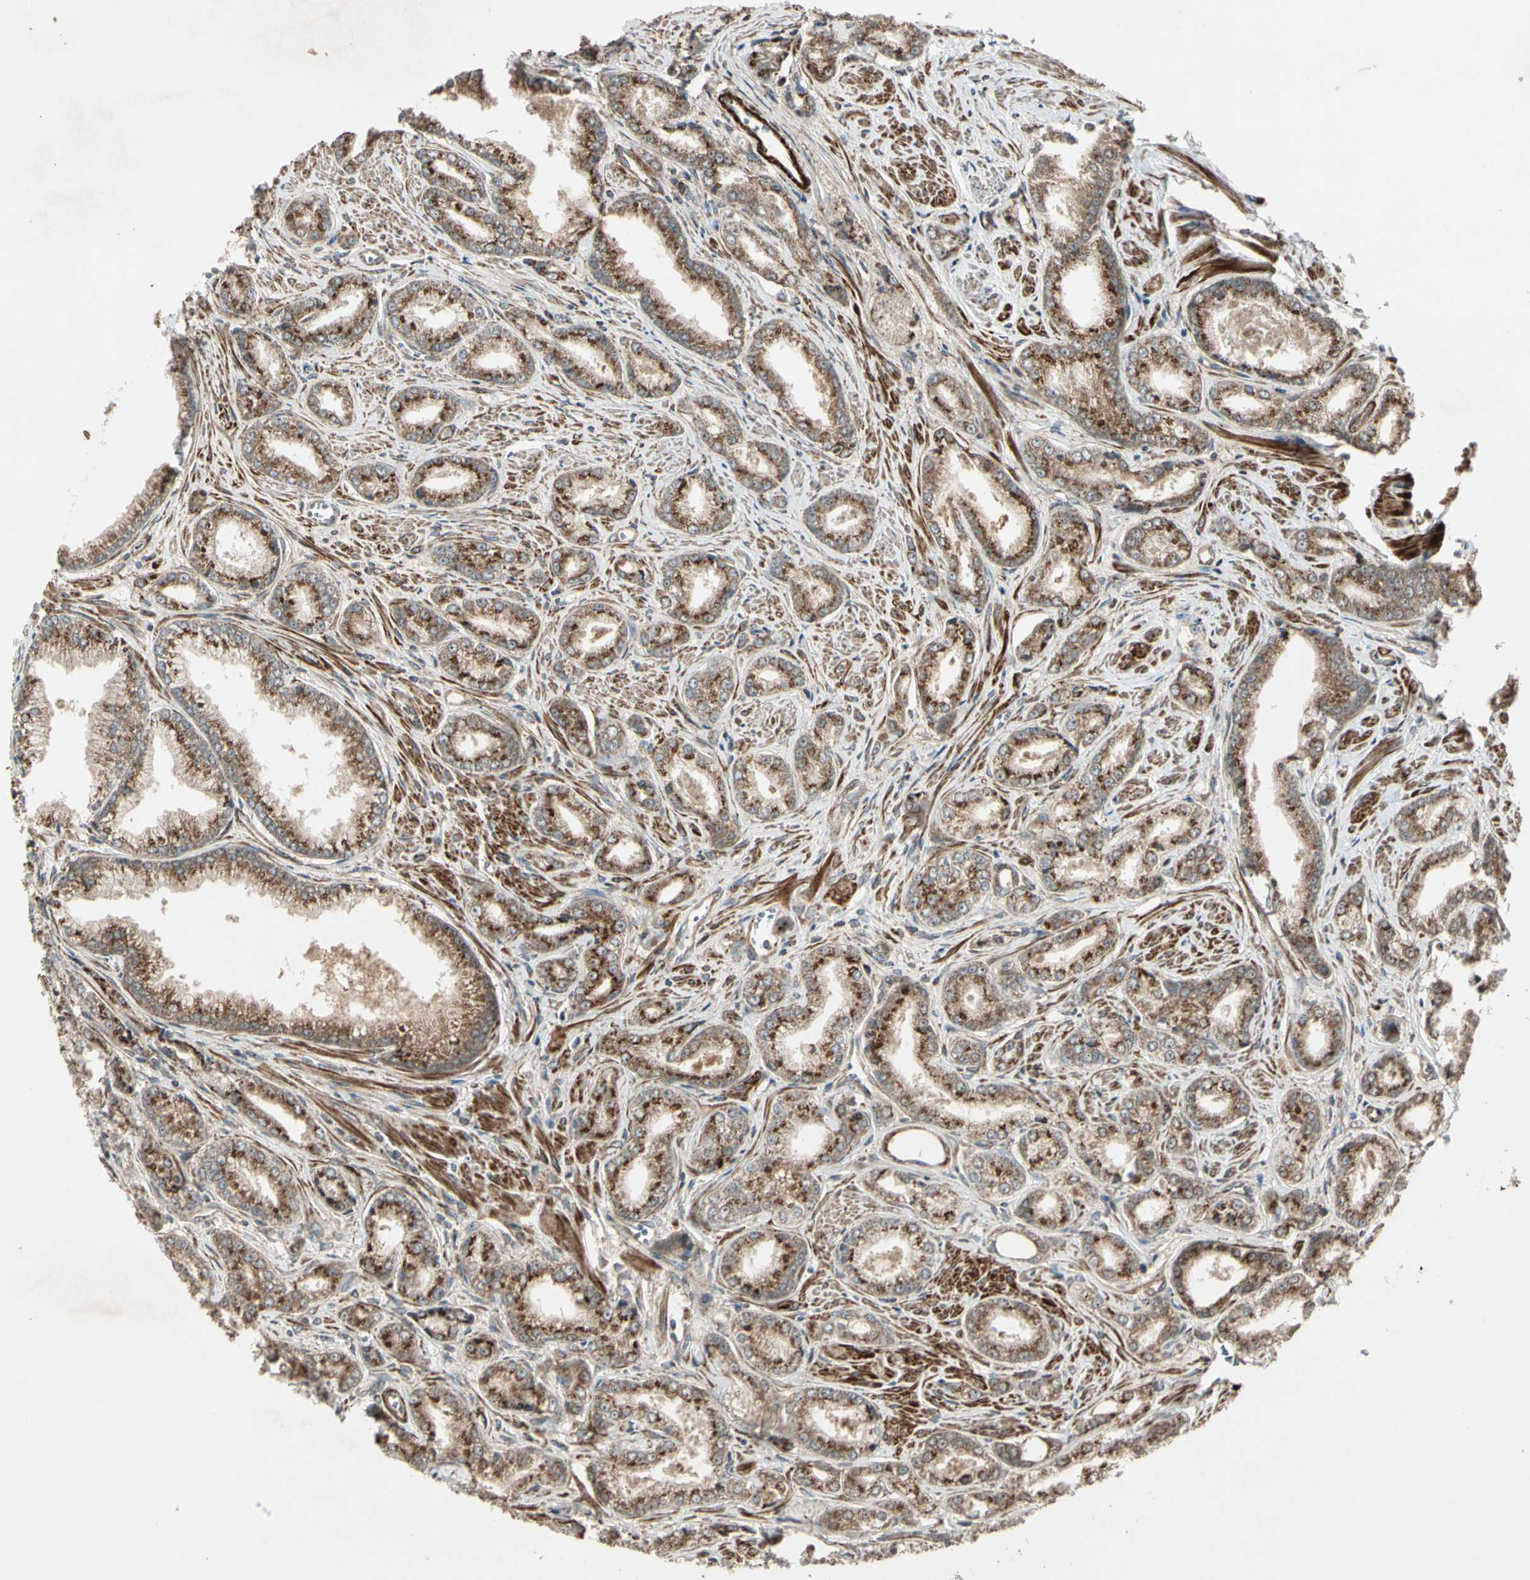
{"staining": {"intensity": "strong", "quantity": ">75%", "location": "cytoplasmic/membranous"}, "tissue": "prostate cancer", "cell_type": "Tumor cells", "image_type": "cancer", "snomed": [{"axis": "morphology", "description": "Adenocarcinoma, Low grade"}, {"axis": "topography", "description": "Prostate"}], "caption": "Immunohistochemical staining of low-grade adenocarcinoma (prostate) exhibits high levels of strong cytoplasmic/membranous staining in about >75% of tumor cells. (brown staining indicates protein expression, while blue staining denotes nuclei).", "gene": "GCK", "patient": {"sex": "male", "age": 64}}